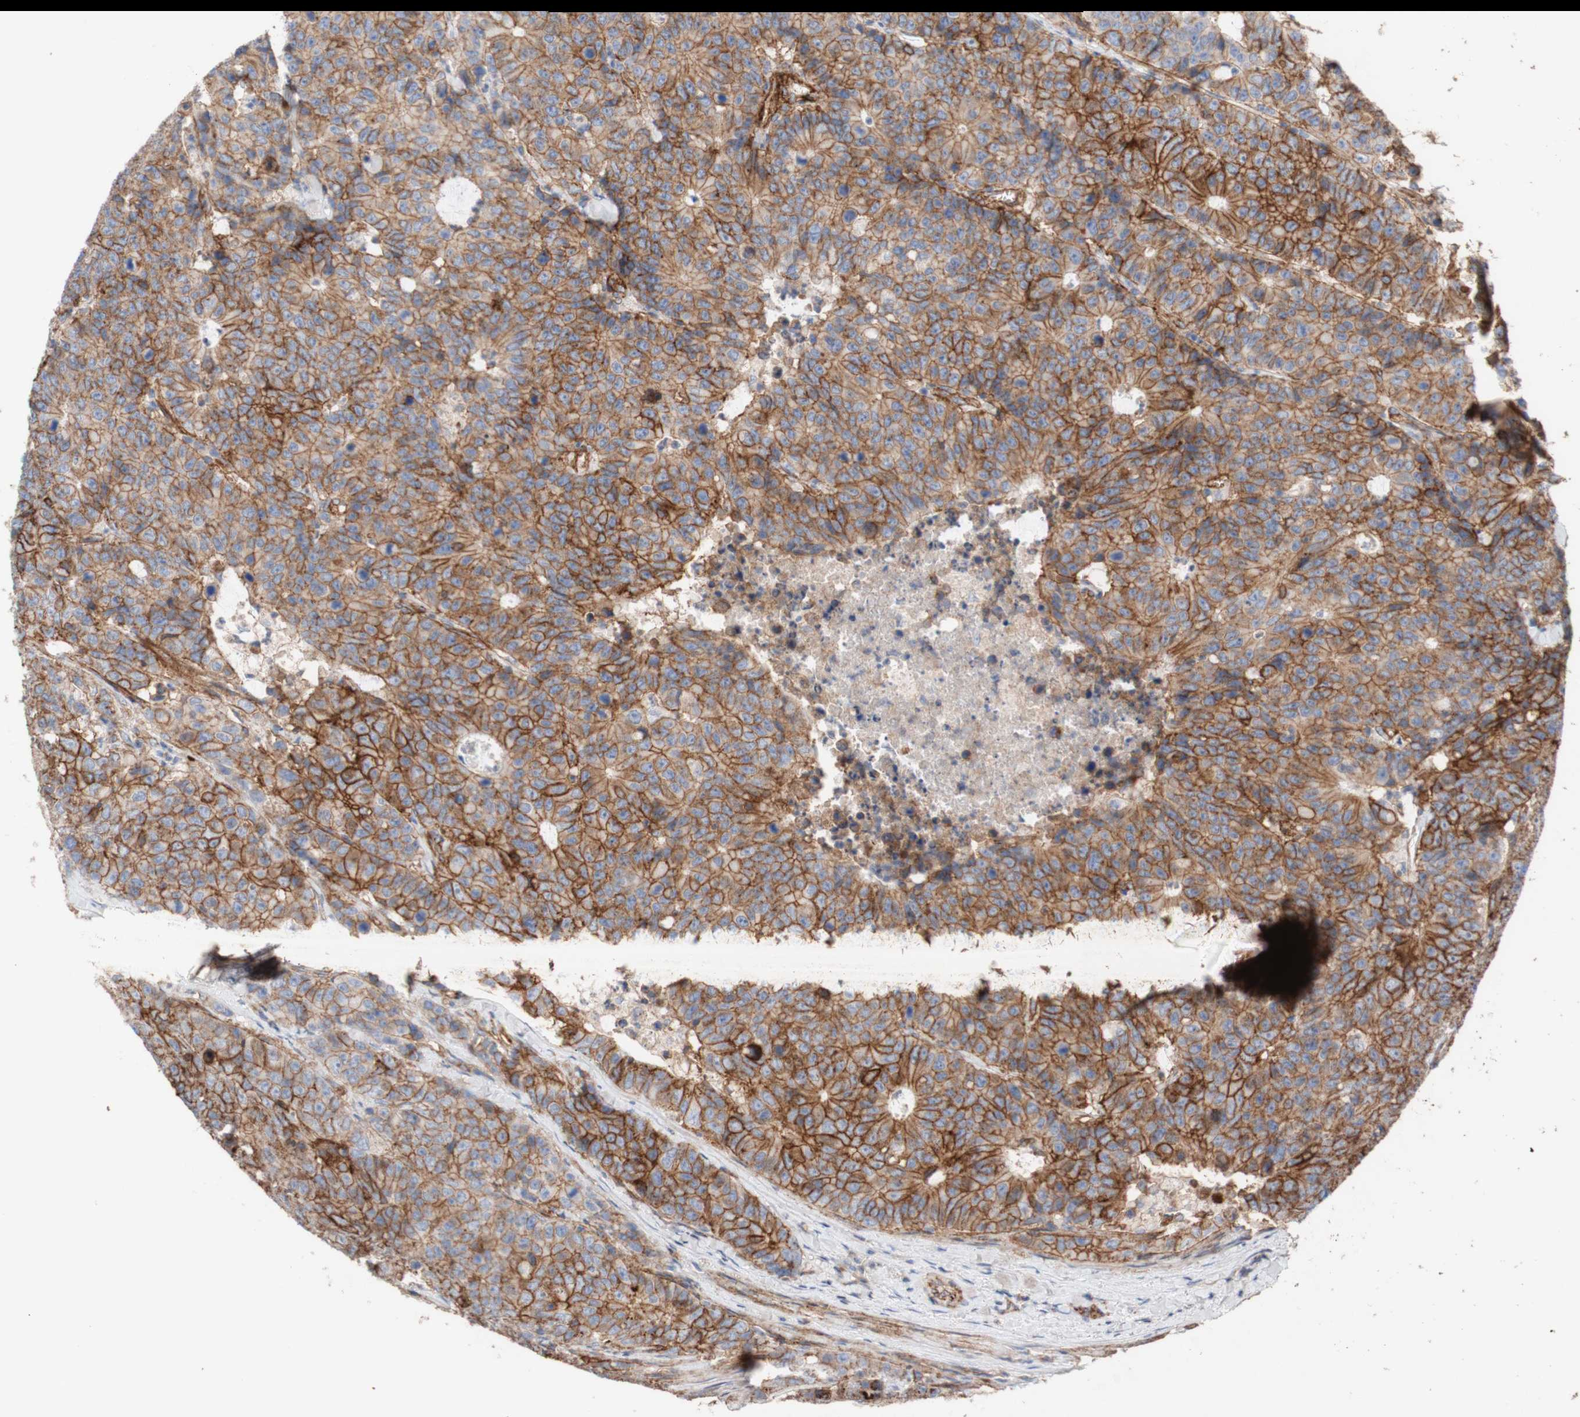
{"staining": {"intensity": "strong", "quantity": ">75%", "location": "cytoplasmic/membranous"}, "tissue": "colorectal cancer", "cell_type": "Tumor cells", "image_type": "cancer", "snomed": [{"axis": "morphology", "description": "Adenocarcinoma, NOS"}, {"axis": "topography", "description": "Colon"}], "caption": "High-magnification brightfield microscopy of adenocarcinoma (colorectal) stained with DAB (3,3'-diaminobenzidine) (brown) and counterstained with hematoxylin (blue). tumor cells exhibit strong cytoplasmic/membranous staining is seen in about>75% of cells. The staining was performed using DAB (3,3'-diaminobenzidine) to visualize the protein expression in brown, while the nuclei were stained in blue with hematoxylin (Magnification: 20x).", "gene": "ATP2A3", "patient": {"sex": "female", "age": 86}}